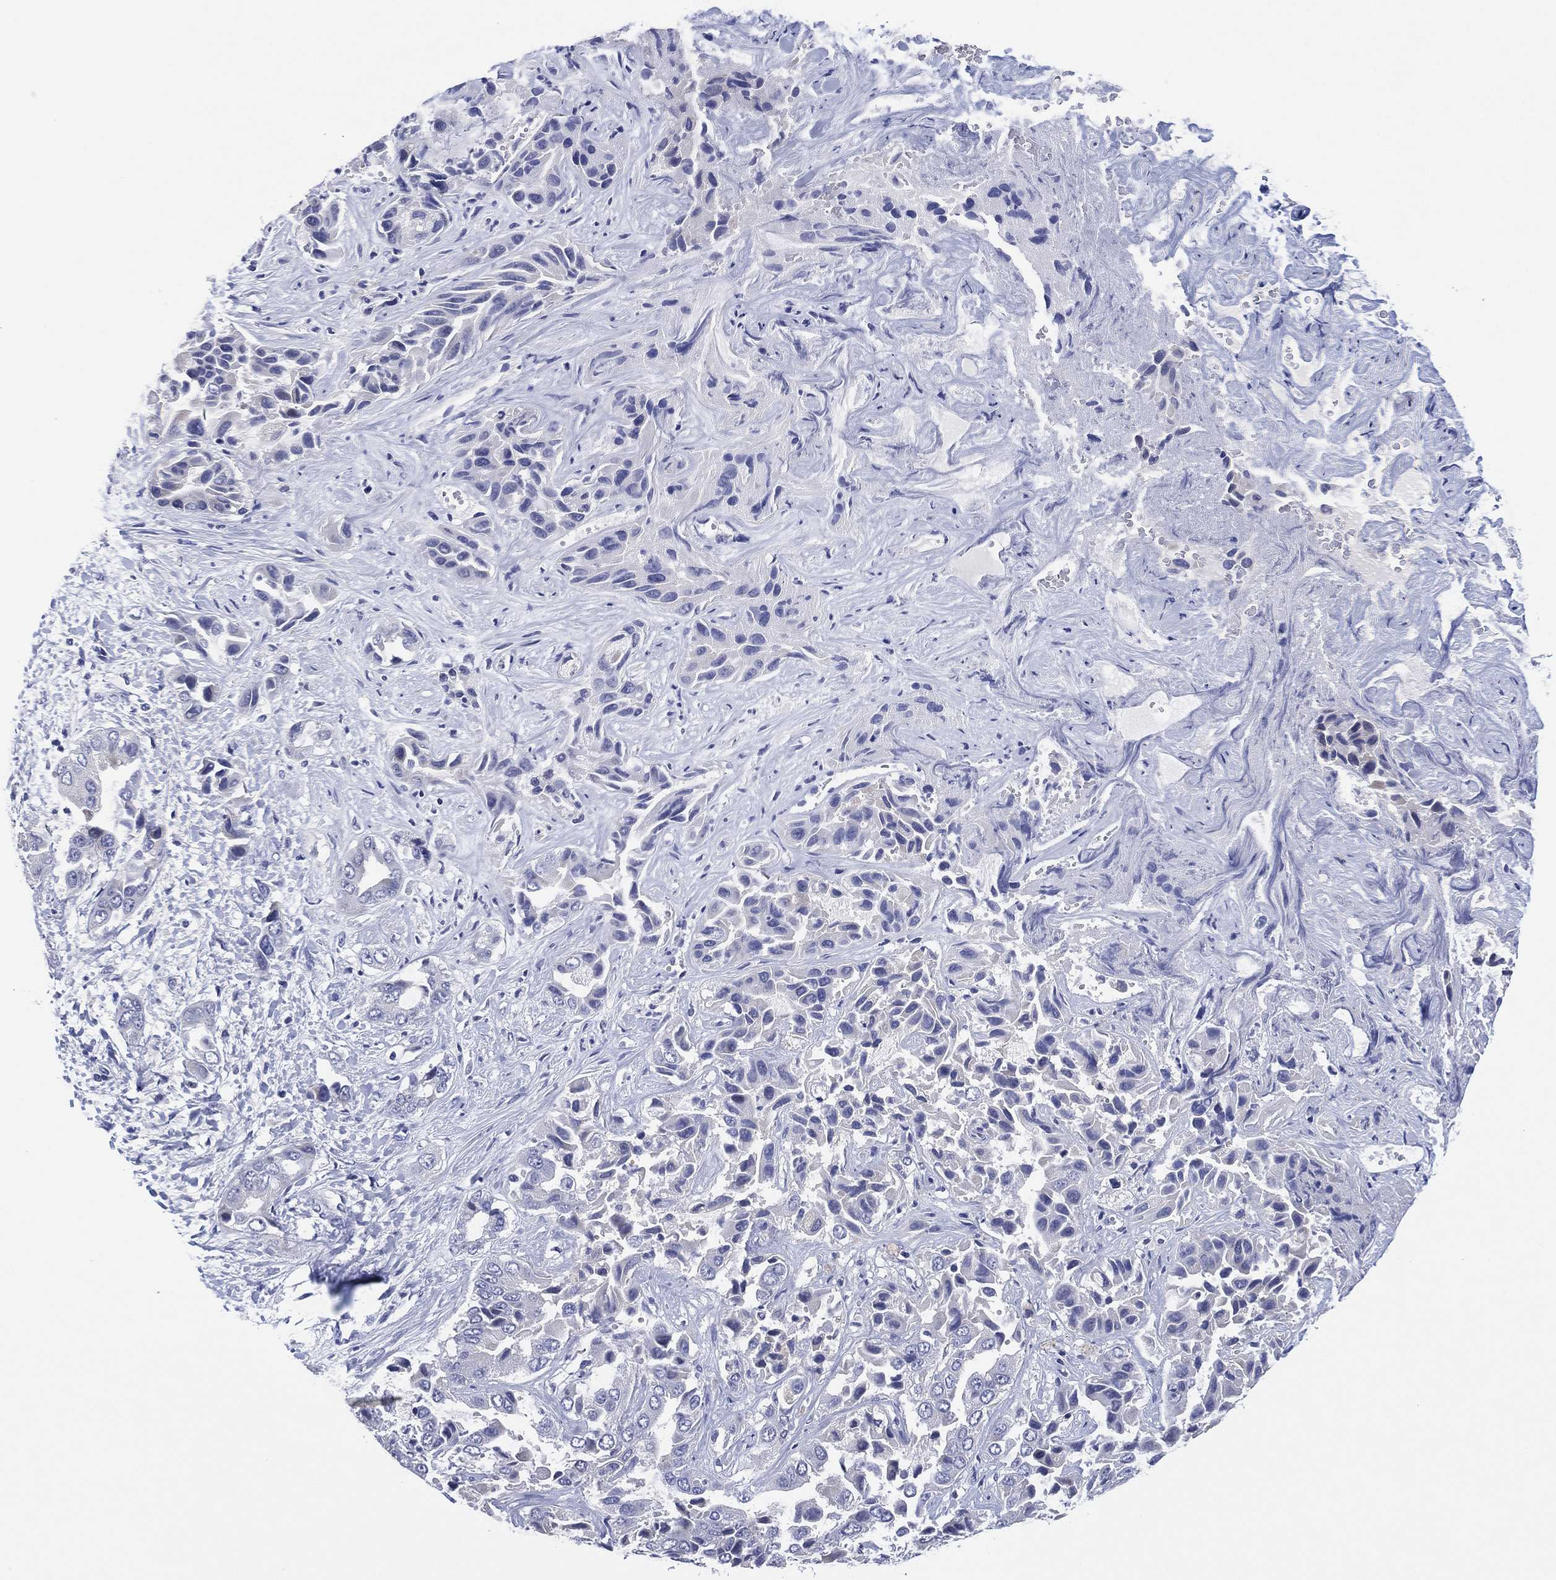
{"staining": {"intensity": "moderate", "quantity": "25%-75%", "location": "cytoplasmic/membranous"}, "tissue": "liver cancer", "cell_type": "Tumor cells", "image_type": "cancer", "snomed": [{"axis": "morphology", "description": "Cholangiocarcinoma"}, {"axis": "topography", "description": "Liver"}], "caption": "Protein expression analysis of liver cholangiocarcinoma exhibits moderate cytoplasmic/membranous positivity in approximately 25%-75% of tumor cells.", "gene": "CLIP3", "patient": {"sex": "female", "age": 52}}